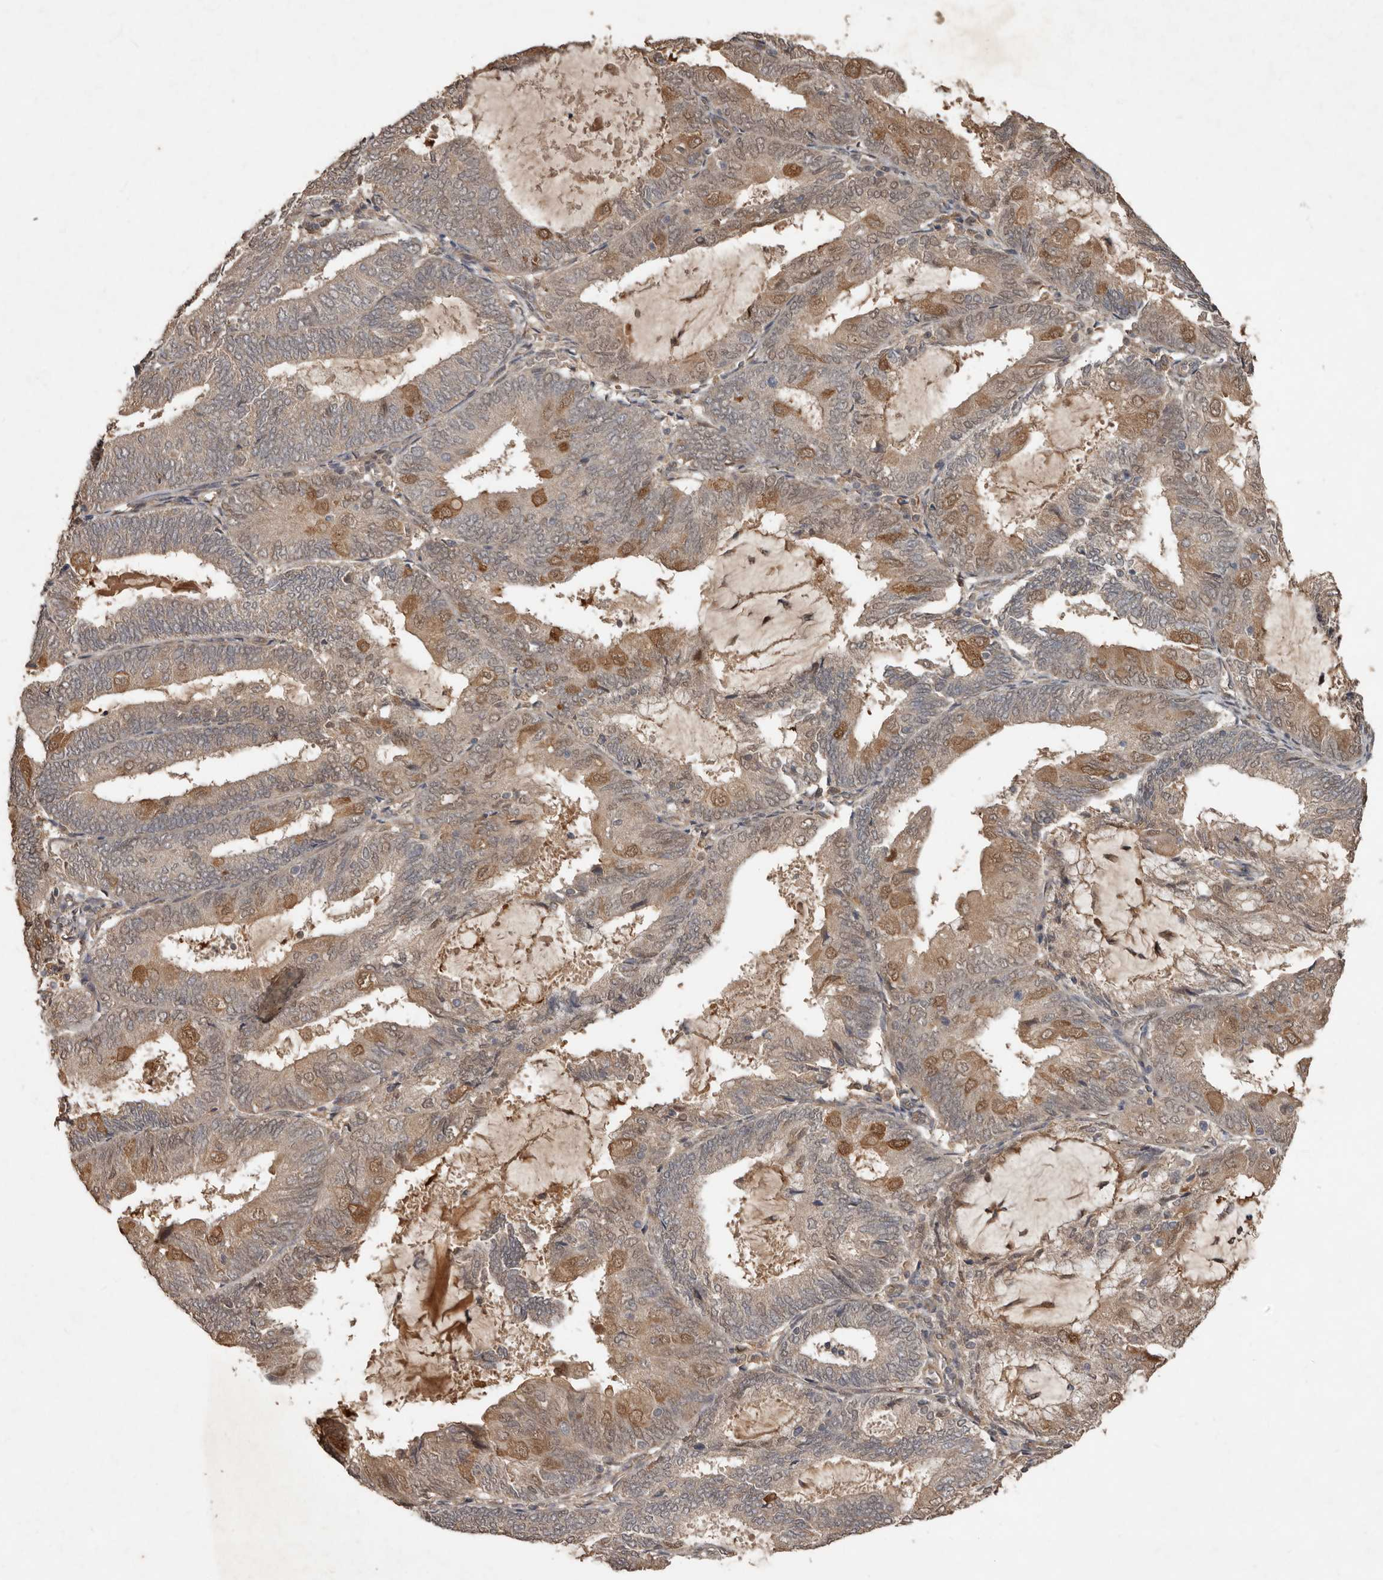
{"staining": {"intensity": "moderate", "quantity": "25%-75%", "location": "cytoplasmic/membranous,nuclear"}, "tissue": "endometrial cancer", "cell_type": "Tumor cells", "image_type": "cancer", "snomed": [{"axis": "morphology", "description": "Adenocarcinoma, NOS"}, {"axis": "topography", "description": "Endometrium"}], "caption": "A brown stain highlights moderate cytoplasmic/membranous and nuclear staining of a protein in human endometrial cancer (adenocarcinoma) tumor cells.", "gene": "KIF26B", "patient": {"sex": "female", "age": 81}}